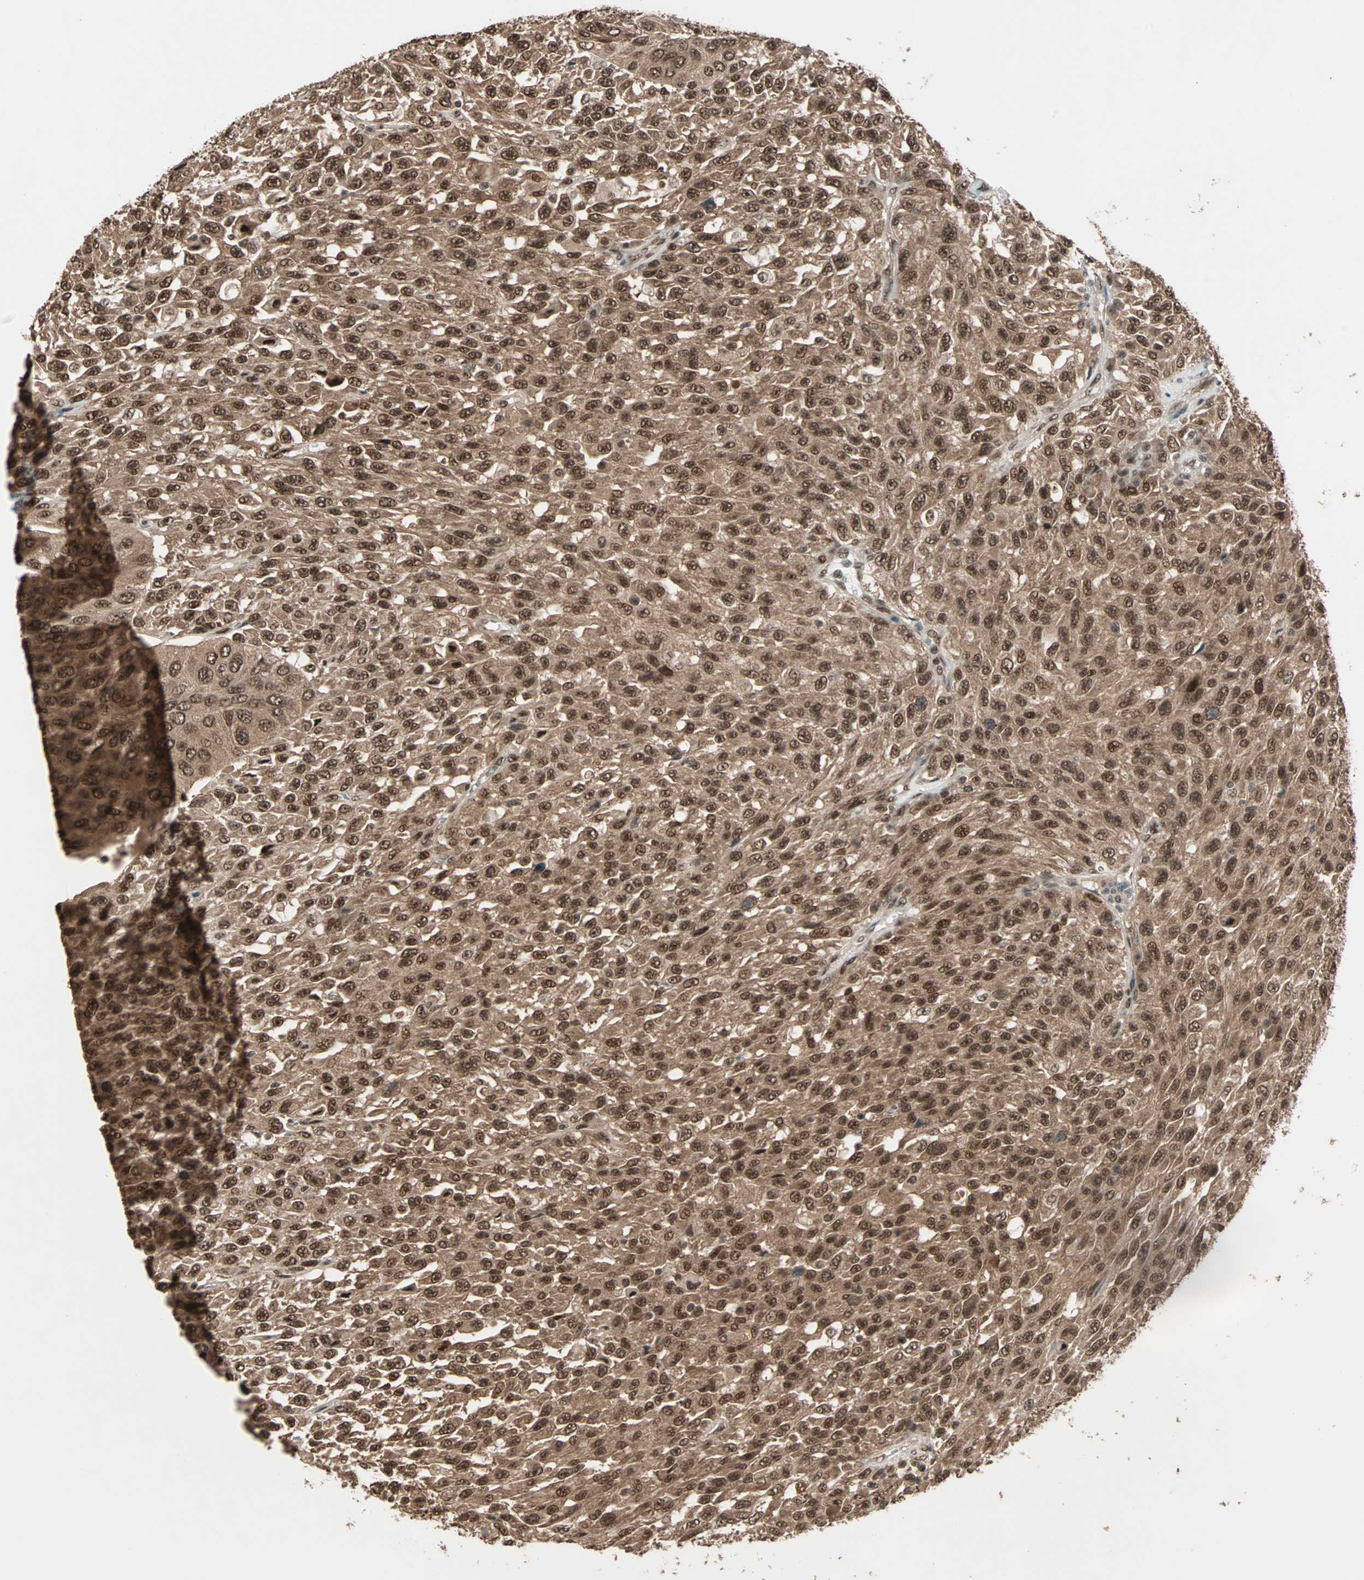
{"staining": {"intensity": "strong", "quantity": ">75%", "location": "cytoplasmic/membranous,nuclear"}, "tissue": "urothelial cancer", "cell_type": "Tumor cells", "image_type": "cancer", "snomed": [{"axis": "morphology", "description": "Urothelial carcinoma, High grade"}, {"axis": "topography", "description": "Urinary bladder"}], "caption": "A brown stain highlights strong cytoplasmic/membranous and nuclear expression of a protein in human urothelial cancer tumor cells. The staining was performed using DAB, with brown indicating positive protein expression. Nuclei are stained blue with hematoxylin.", "gene": "ZNF44", "patient": {"sex": "male", "age": 66}}